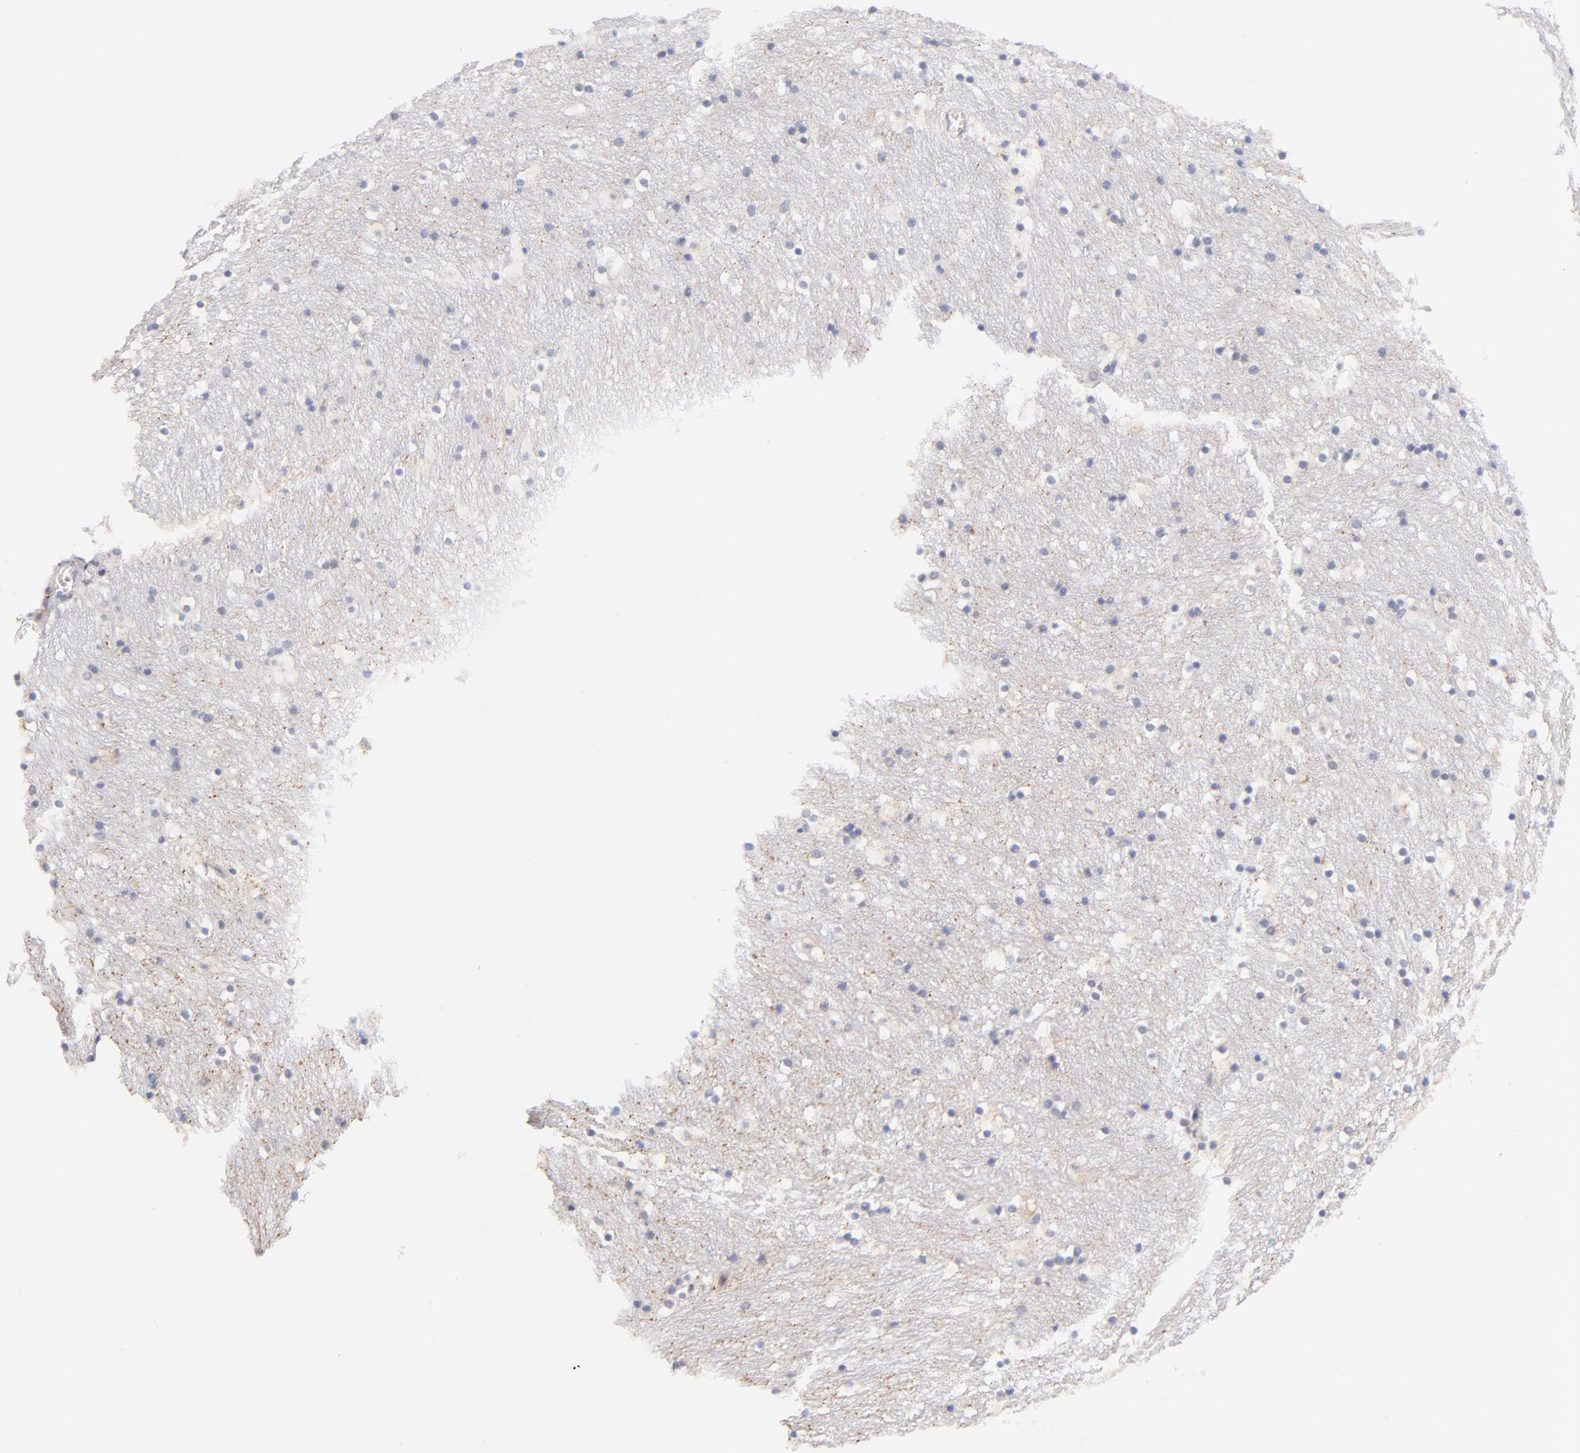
{"staining": {"intensity": "negative", "quantity": "none", "location": "none"}, "tissue": "caudate", "cell_type": "Glial cells", "image_type": "normal", "snomed": [{"axis": "morphology", "description": "Normal tissue, NOS"}, {"axis": "topography", "description": "Lateral ventricle wall"}], "caption": "High power microscopy micrograph of an immunohistochemistry micrograph of normal caudate, revealing no significant staining in glial cells.", "gene": "AFF2", "patient": {"sex": "male", "age": 45}}